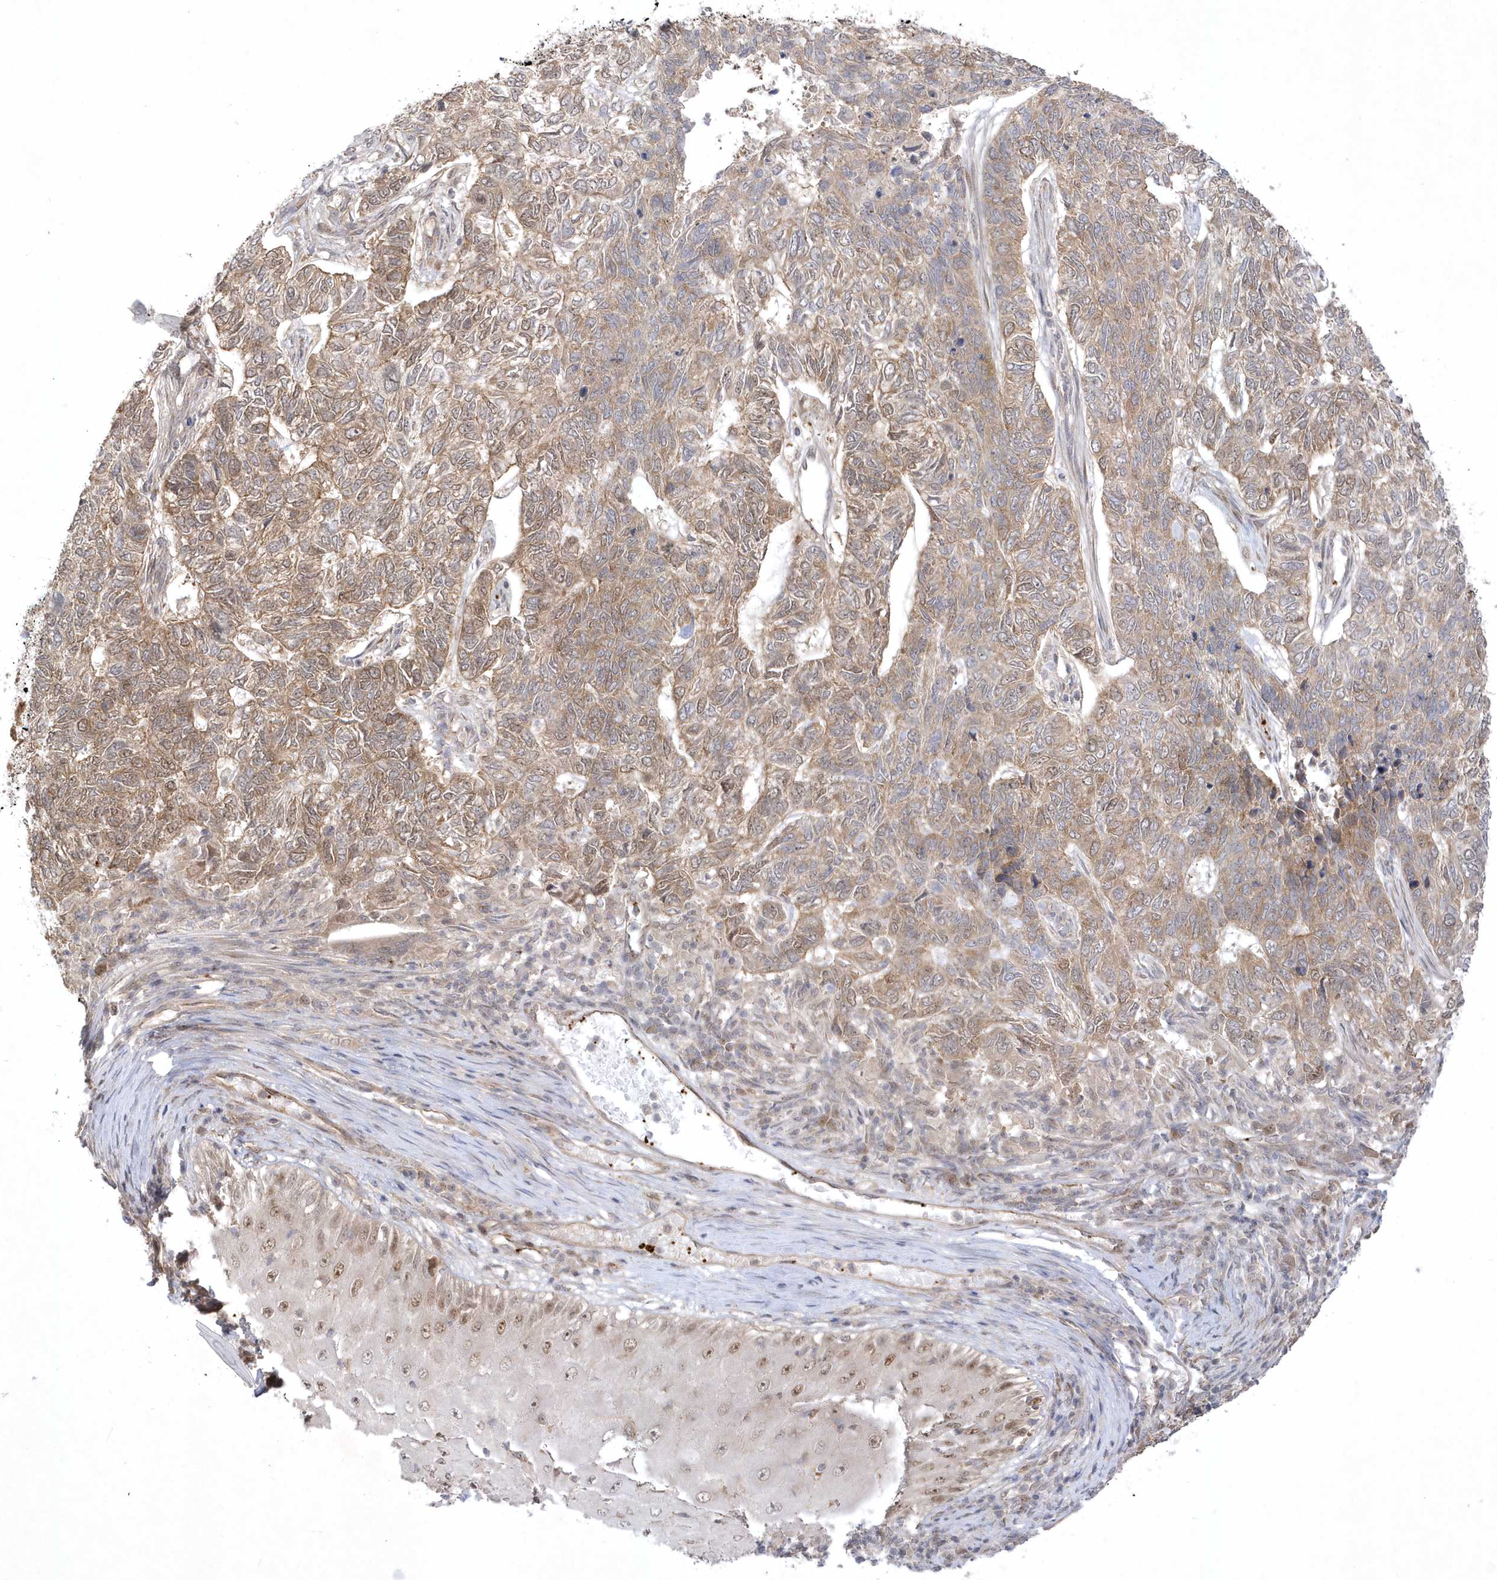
{"staining": {"intensity": "moderate", "quantity": ">75%", "location": "cytoplasmic/membranous,nuclear"}, "tissue": "skin cancer", "cell_type": "Tumor cells", "image_type": "cancer", "snomed": [{"axis": "morphology", "description": "Basal cell carcinoma"}, {"axis": "topography", "description": "Skin"}], "caption": "Brown immunohistochemical staining in skin basal cell carcinoma shows moderate cytoplasmic/membranous and nuclear staining in about >75% of tumor cells.", "gene": "NAF1", "patient": {"sex": "female", "age": 65}}